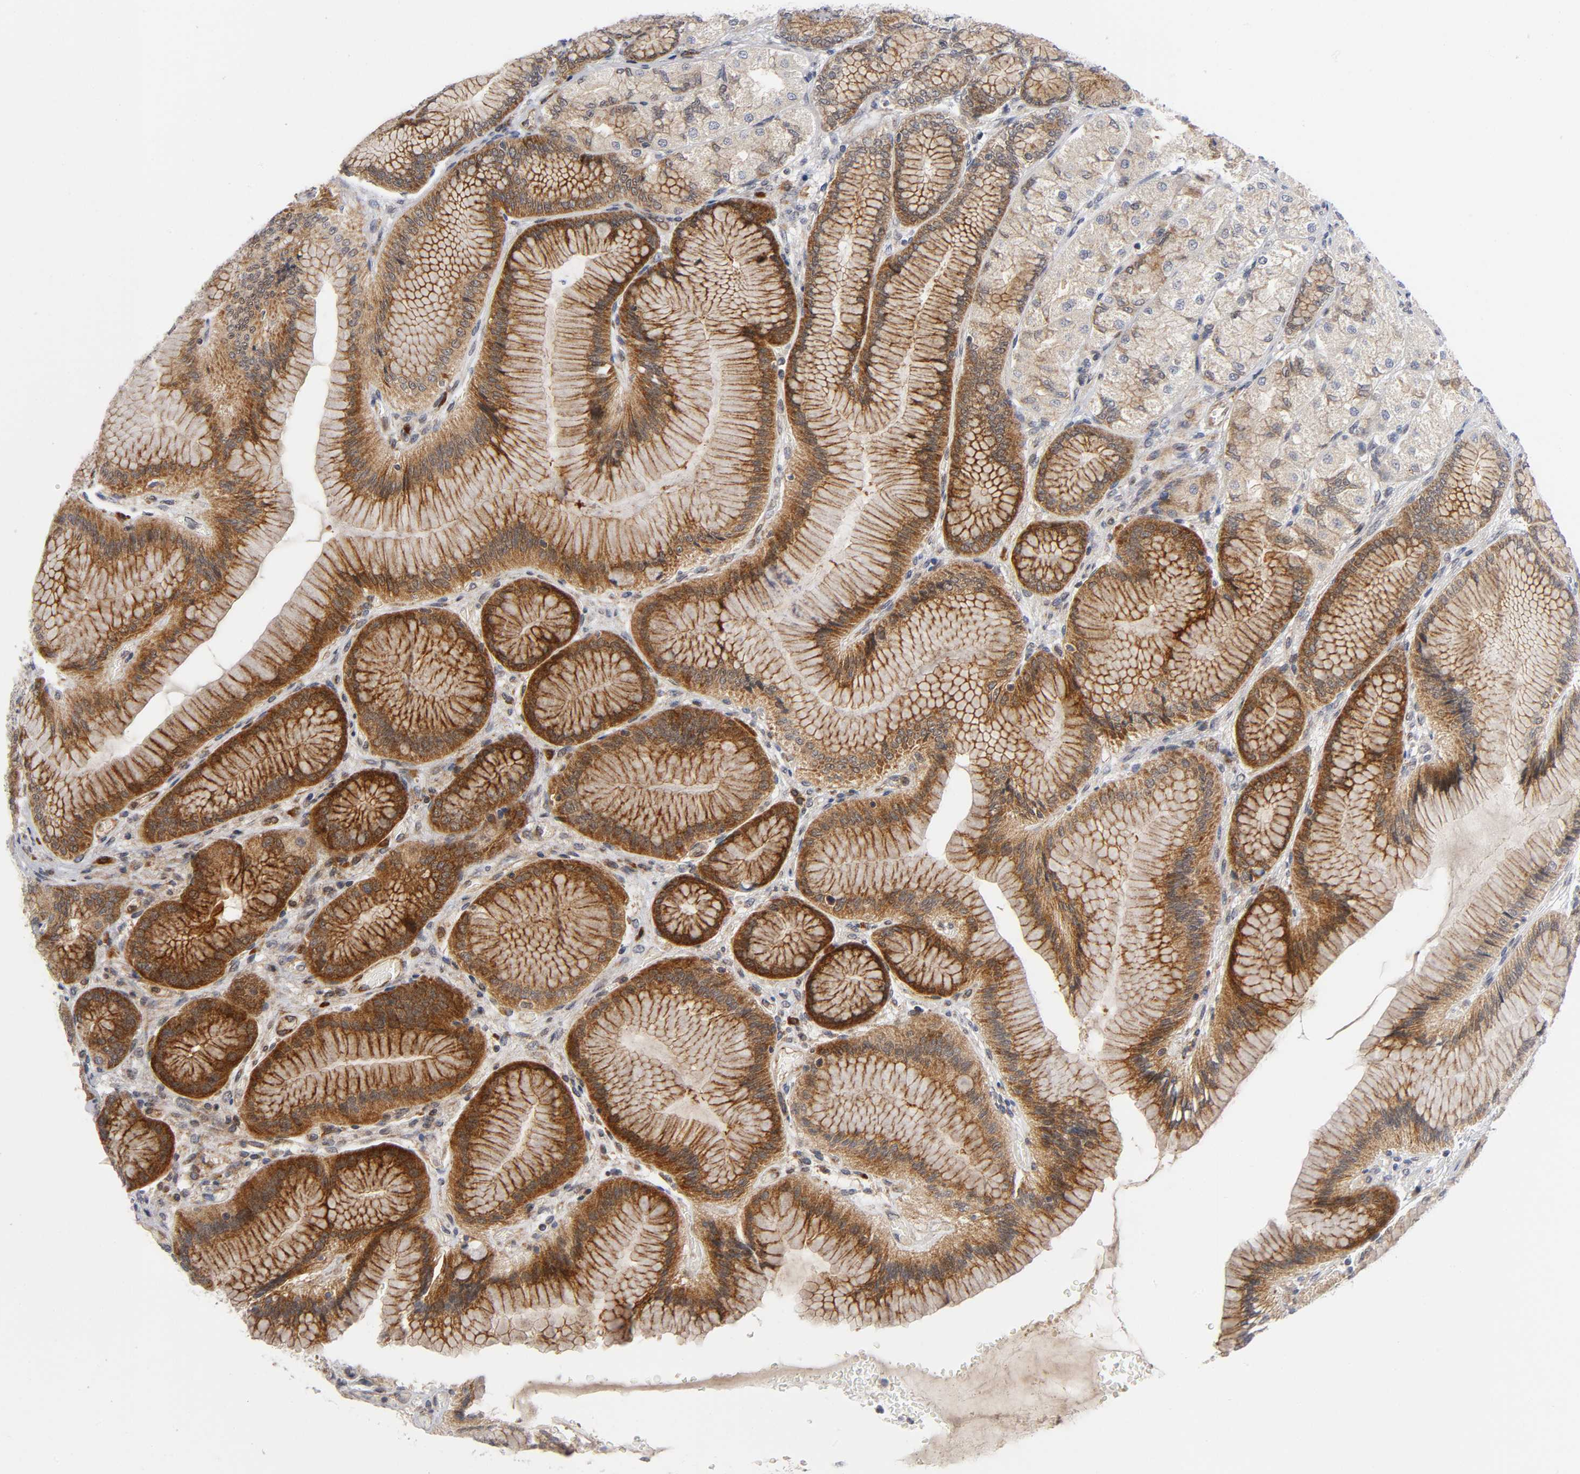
{"staining": {"intensity": "moderate", "quantity": ">75%", "location": "cytoplasmic/membranous"}, "tissue": "stomach", "cell_type": "Glandular cells", "image_type": "normal", "snomed": [{"axis": "morphology", "description": "Normal tissue, NOS"}, {"axis": "morphology", "description": "Adenocarcinoma, NOS"}, {"axis": "topography", "description": "Stomach"}, {"axis": "topography", "description": "Stomach, lower"}], "caption": "DAB immunohistochemical staining of benign human stomach reveals moderate cytoplasmic/membranous protein staining in approximately >75% of glandular cells.", "gene": "EIF5", "patient": {"sex": "female", "age": 65}}